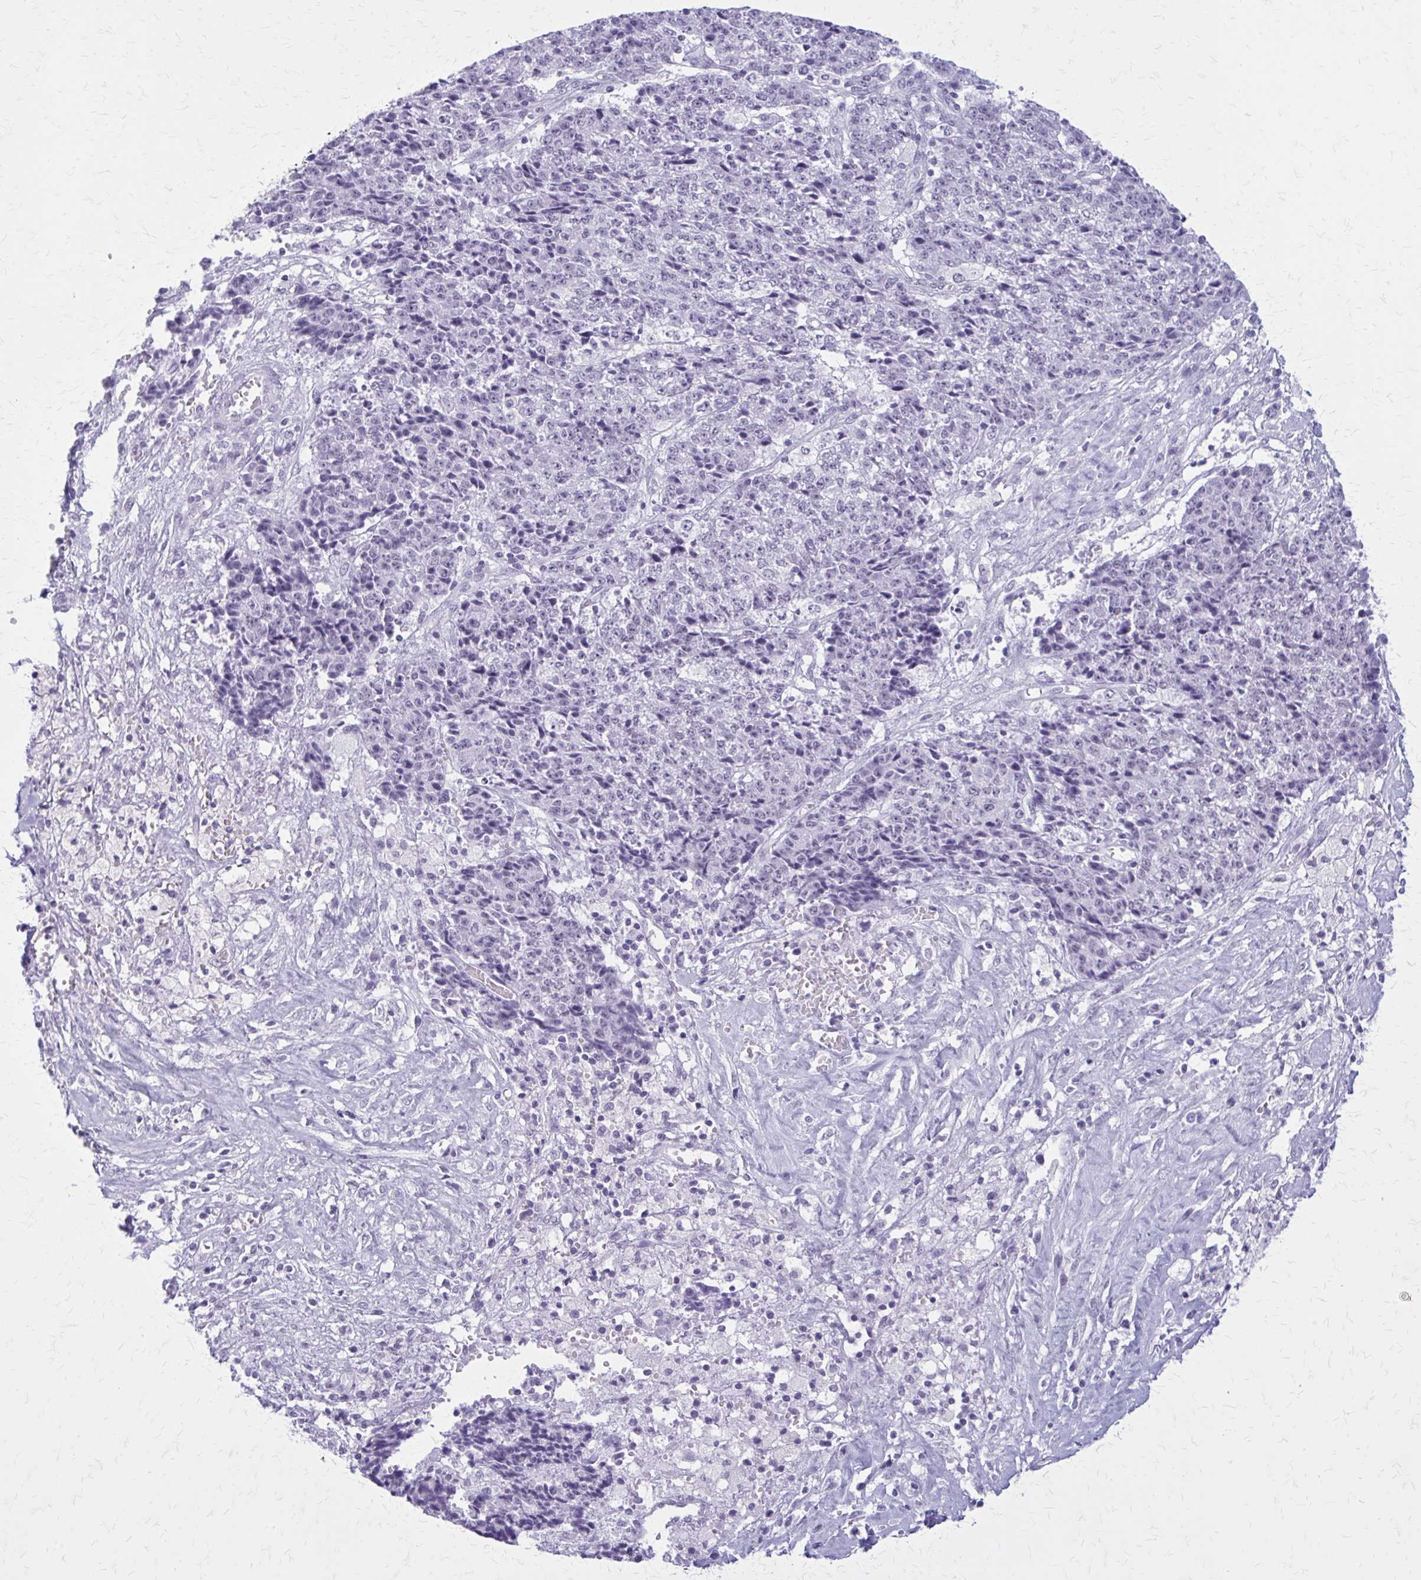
{"staining": {"intensity": "negative", "quantity": "none", "location": "none"}, "tissue": "ovarian cancer", "cell_type": "Tumor cells", "image_type": "cancer", "snomed": [{"axis": "morphology", "description": "Carcinoma, endometroid"}, {"axis": "topography", "description": "Ovary"}], "caption": "IHC photomicrograph of ovarian endometroid carcinoma stained for a protein (brown), which demonstrates no positivity in tumor cells.", "gene": "GAD1", "patient": {"sex": "female", "age": 42}}